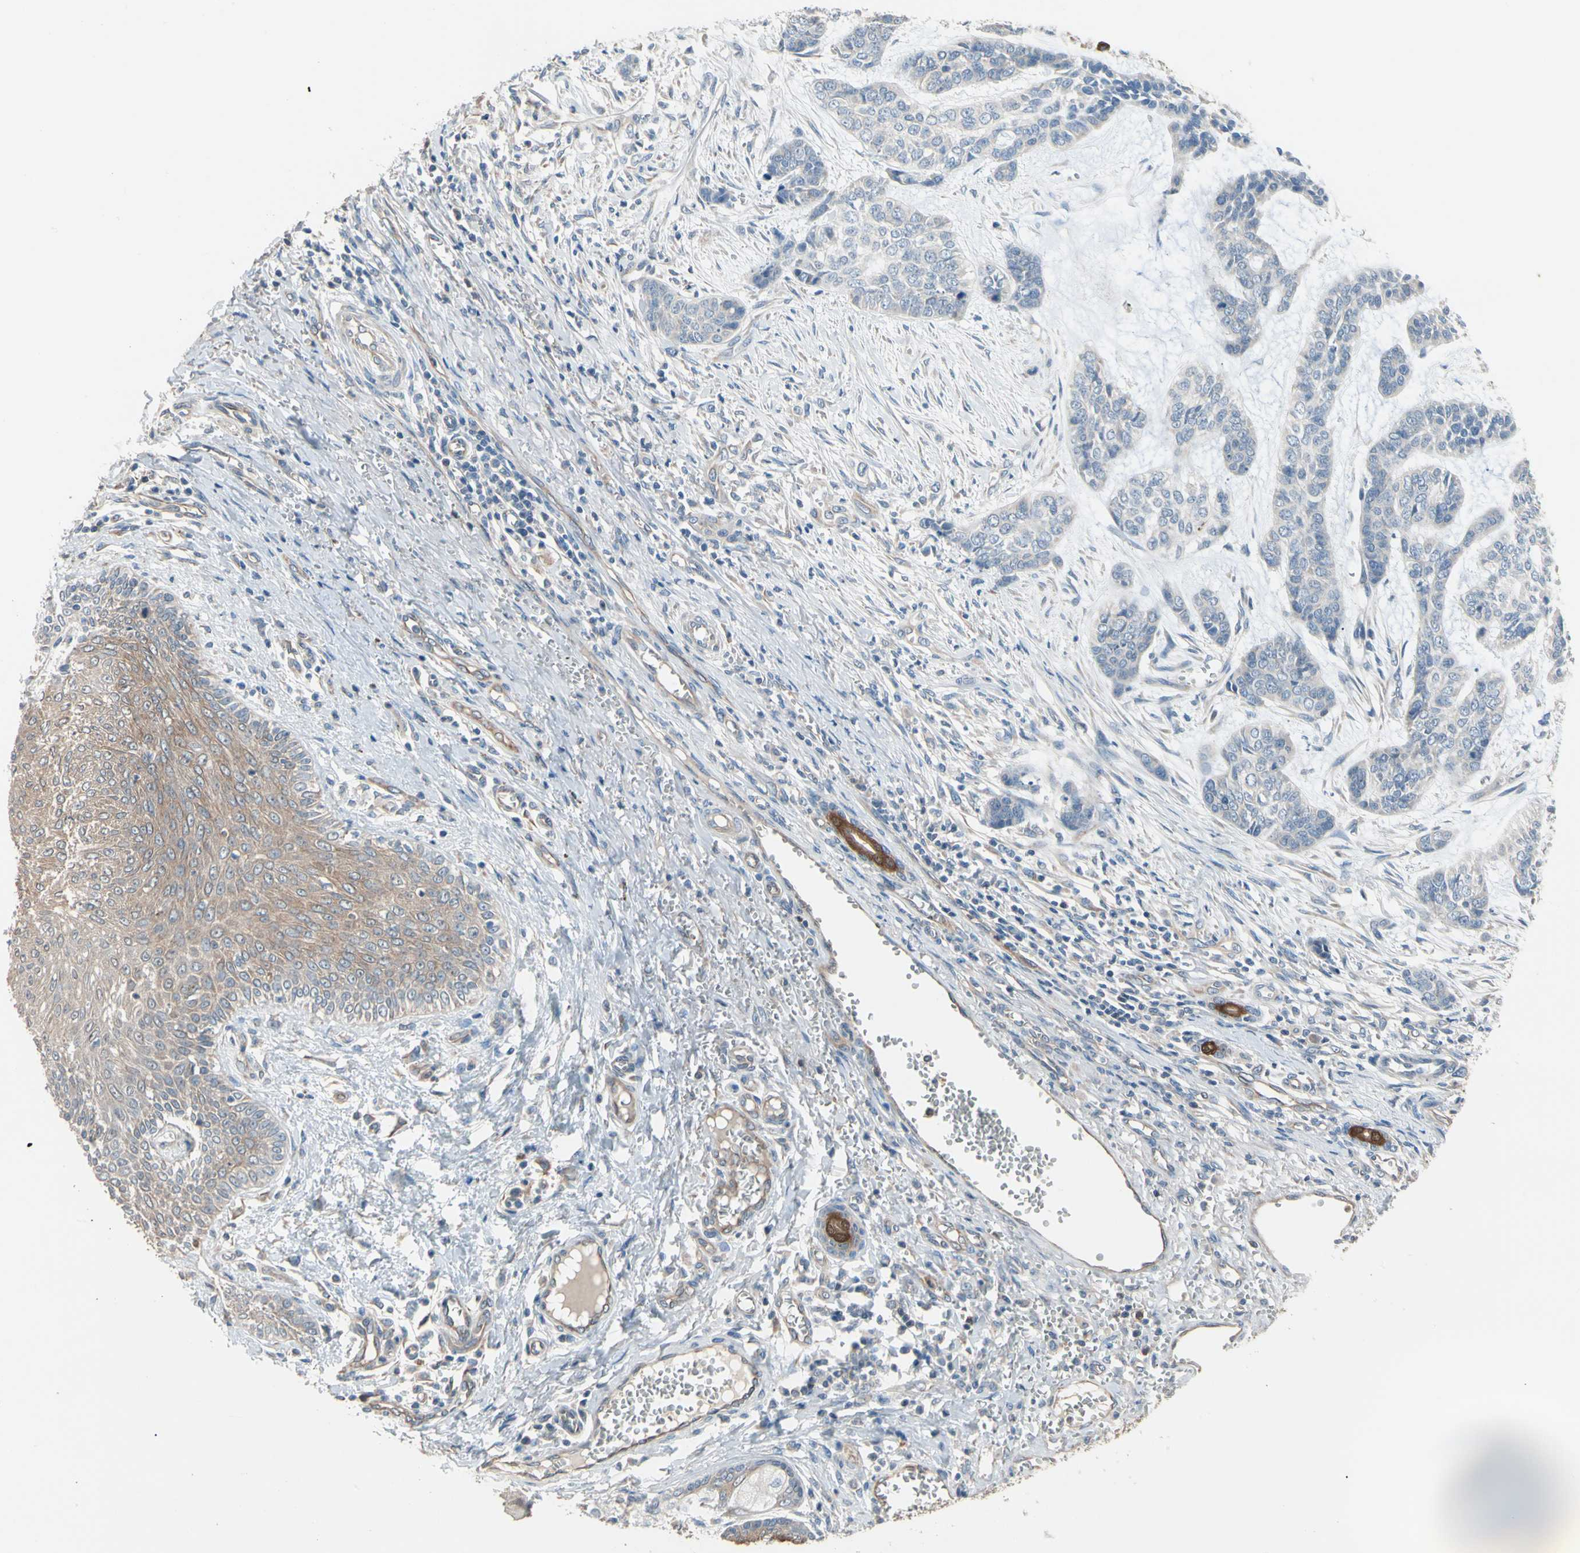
{"staining": {"intensity": "negative", "quantity": "none", "location": "none"}, "tissue": "skin cancer", "cell_type": "Tumor cells", "image_type": "cancer", "snomed": [{"axis": "morphology", "description": "Basal cell carcinoma"}, {"axis": "topography", "description": "Skin"}], "caption": "Image shows no significant protein staining in tumor cells of skin cancer.", "gene": "BBOX1", "patient": {"sex": "female", "age": 64}}